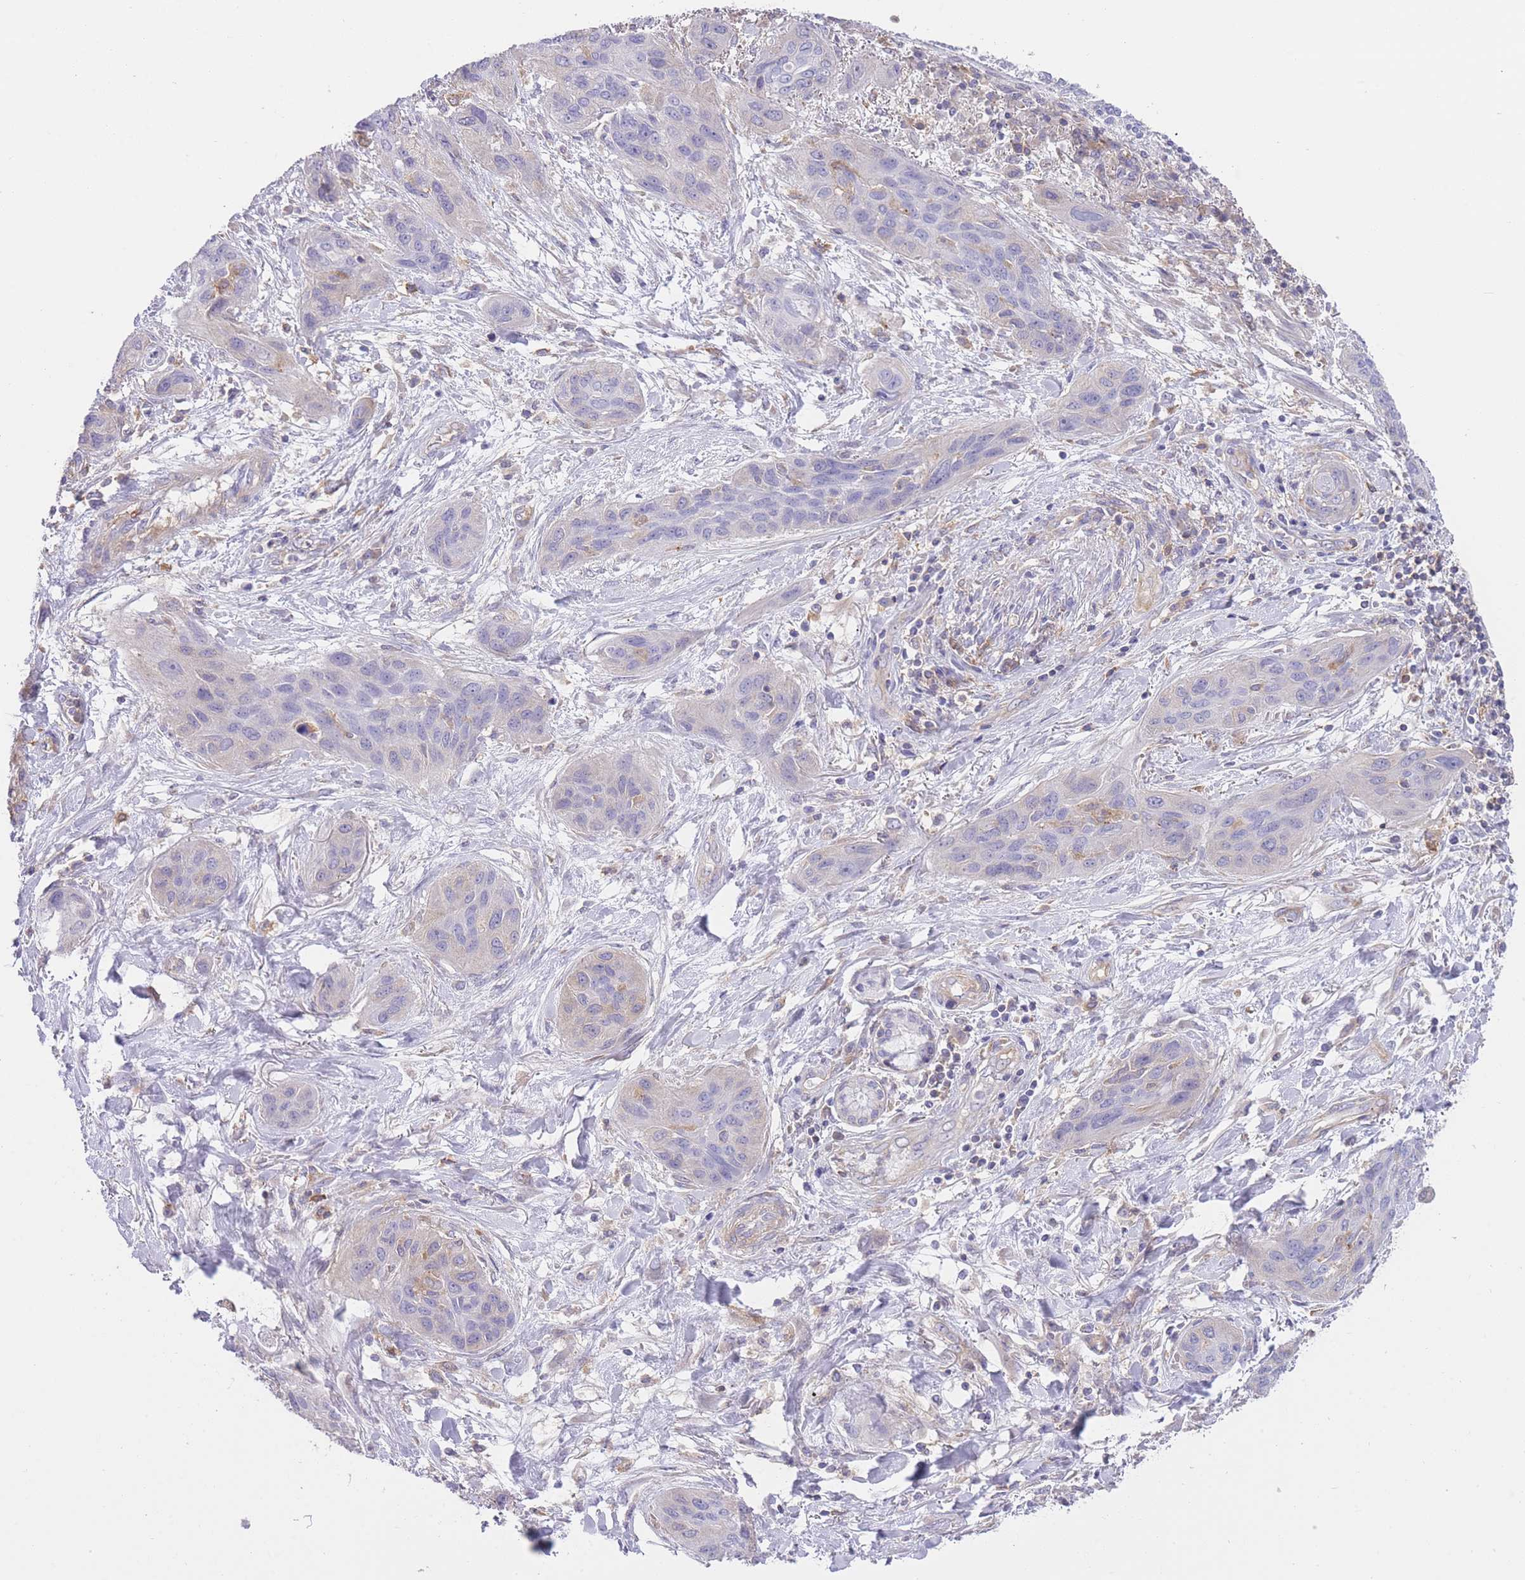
{"staining": {"intensity": "negative", "quantity": "none", "location": "none"}, "tissue": "lung cancer", "cell_type": "Tumor cells", "image_type": "cancer", "snomed": [{"axis": "morphology", "description": "Squamous cell carcinoma, NOS"}, {"axis": "topography", "description": "Lung"}], "caption": "Lung cancer stained for a protein using IHC reveals no positivity tumor cells.", "gene": "PRKAR1A", "patient": {"sex": "female", "age": 70}}